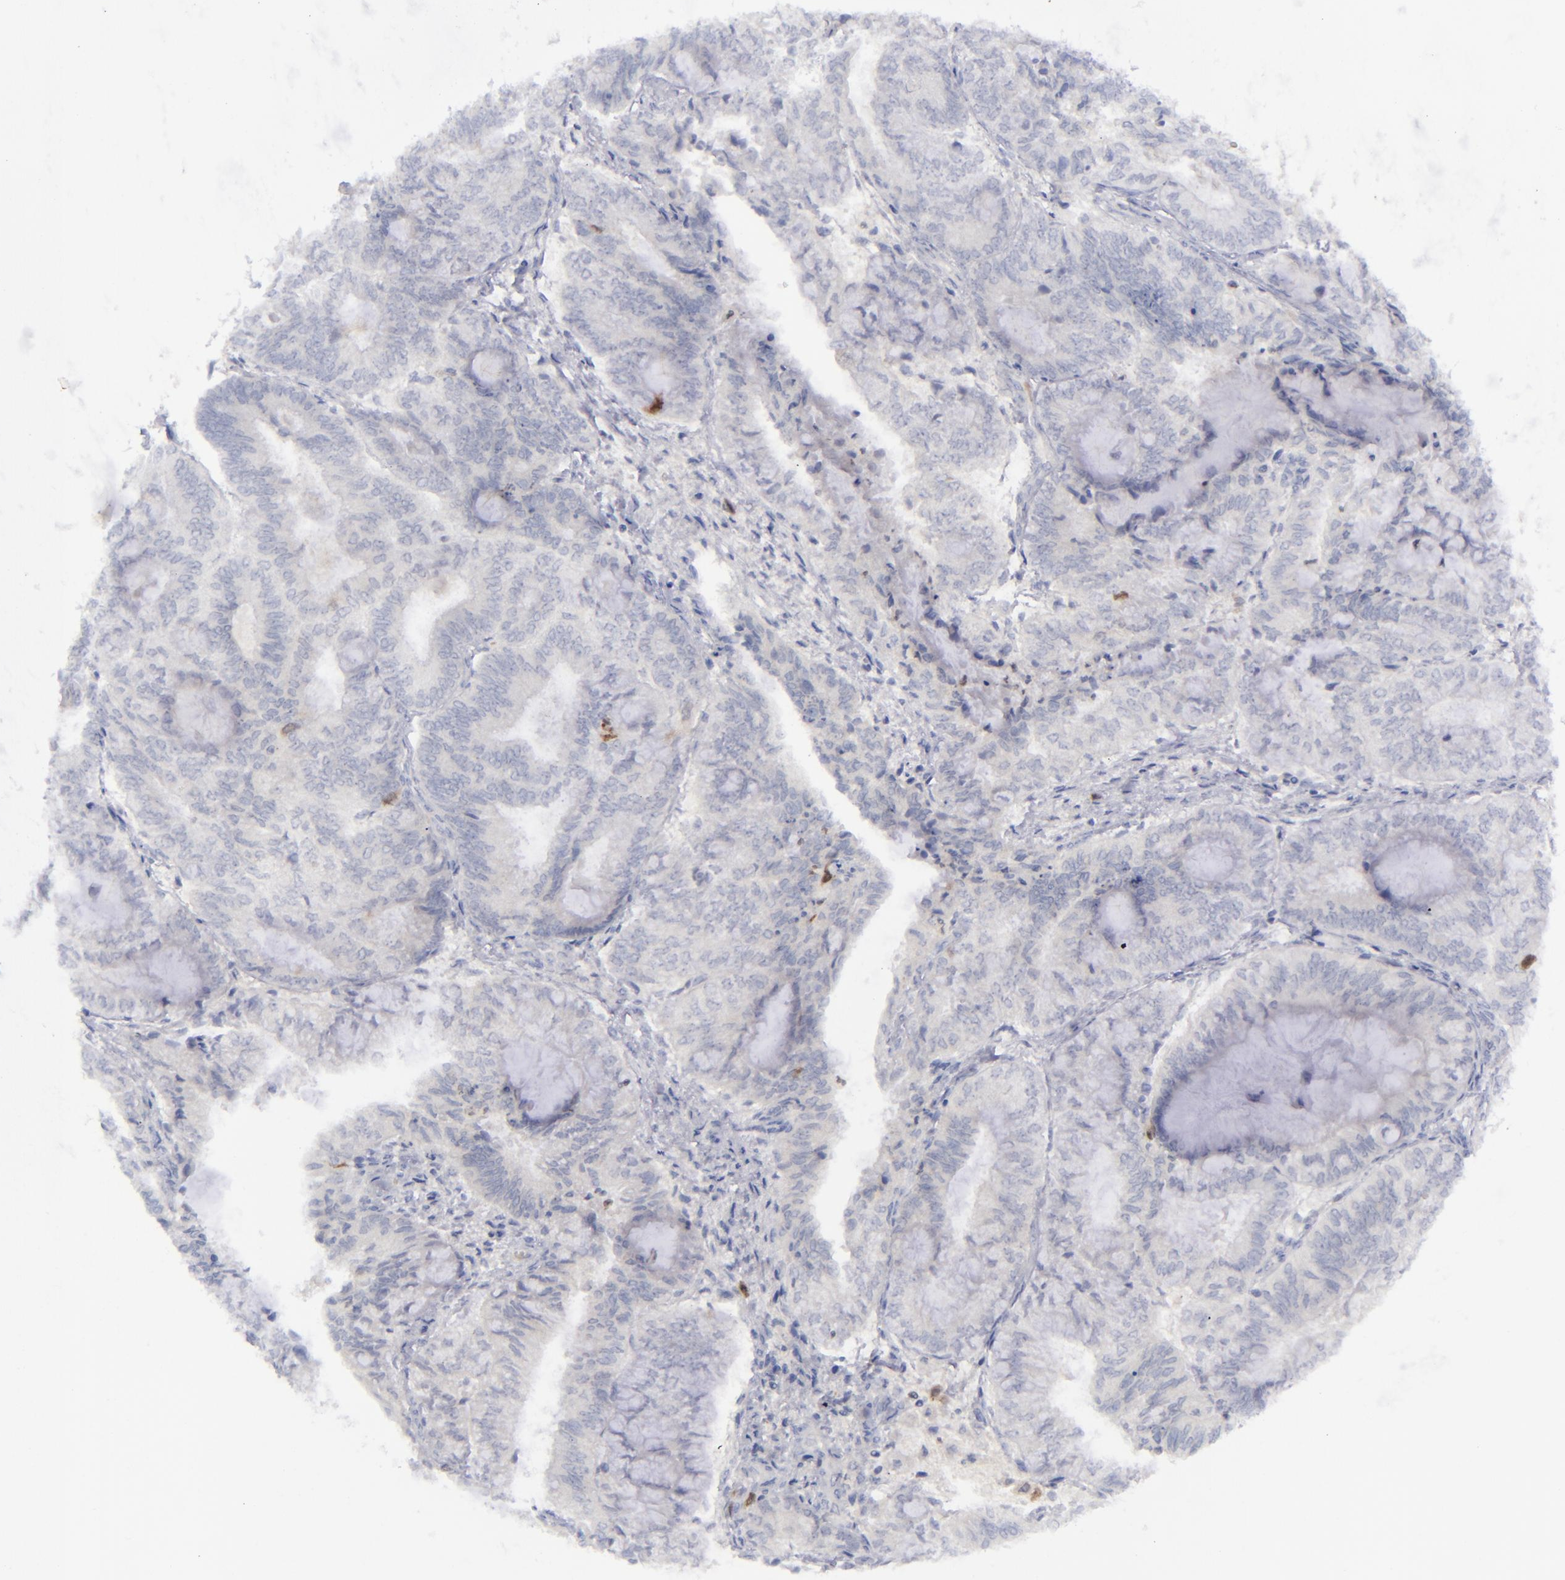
{"staining": {"intensity": "weak", "quantity": "<25%", "location": "nuclear"}, "tissue": "endometrial cancer", "cell_type": "Tumor cells", "image_type": "cancer", "snomed": [{"axis": "morphology", "description": "Adenocarcinoma, NOS"}, {"axis": "topography", "description": "Endometrium"}], "caption": "This is an immunohistochemistry histopathology image of human endometrial cancer (adenocarcinoma). There is no staining in tumor cells.", "gene": "AURKA", "patient": {"sex": "female", "age": 59}}